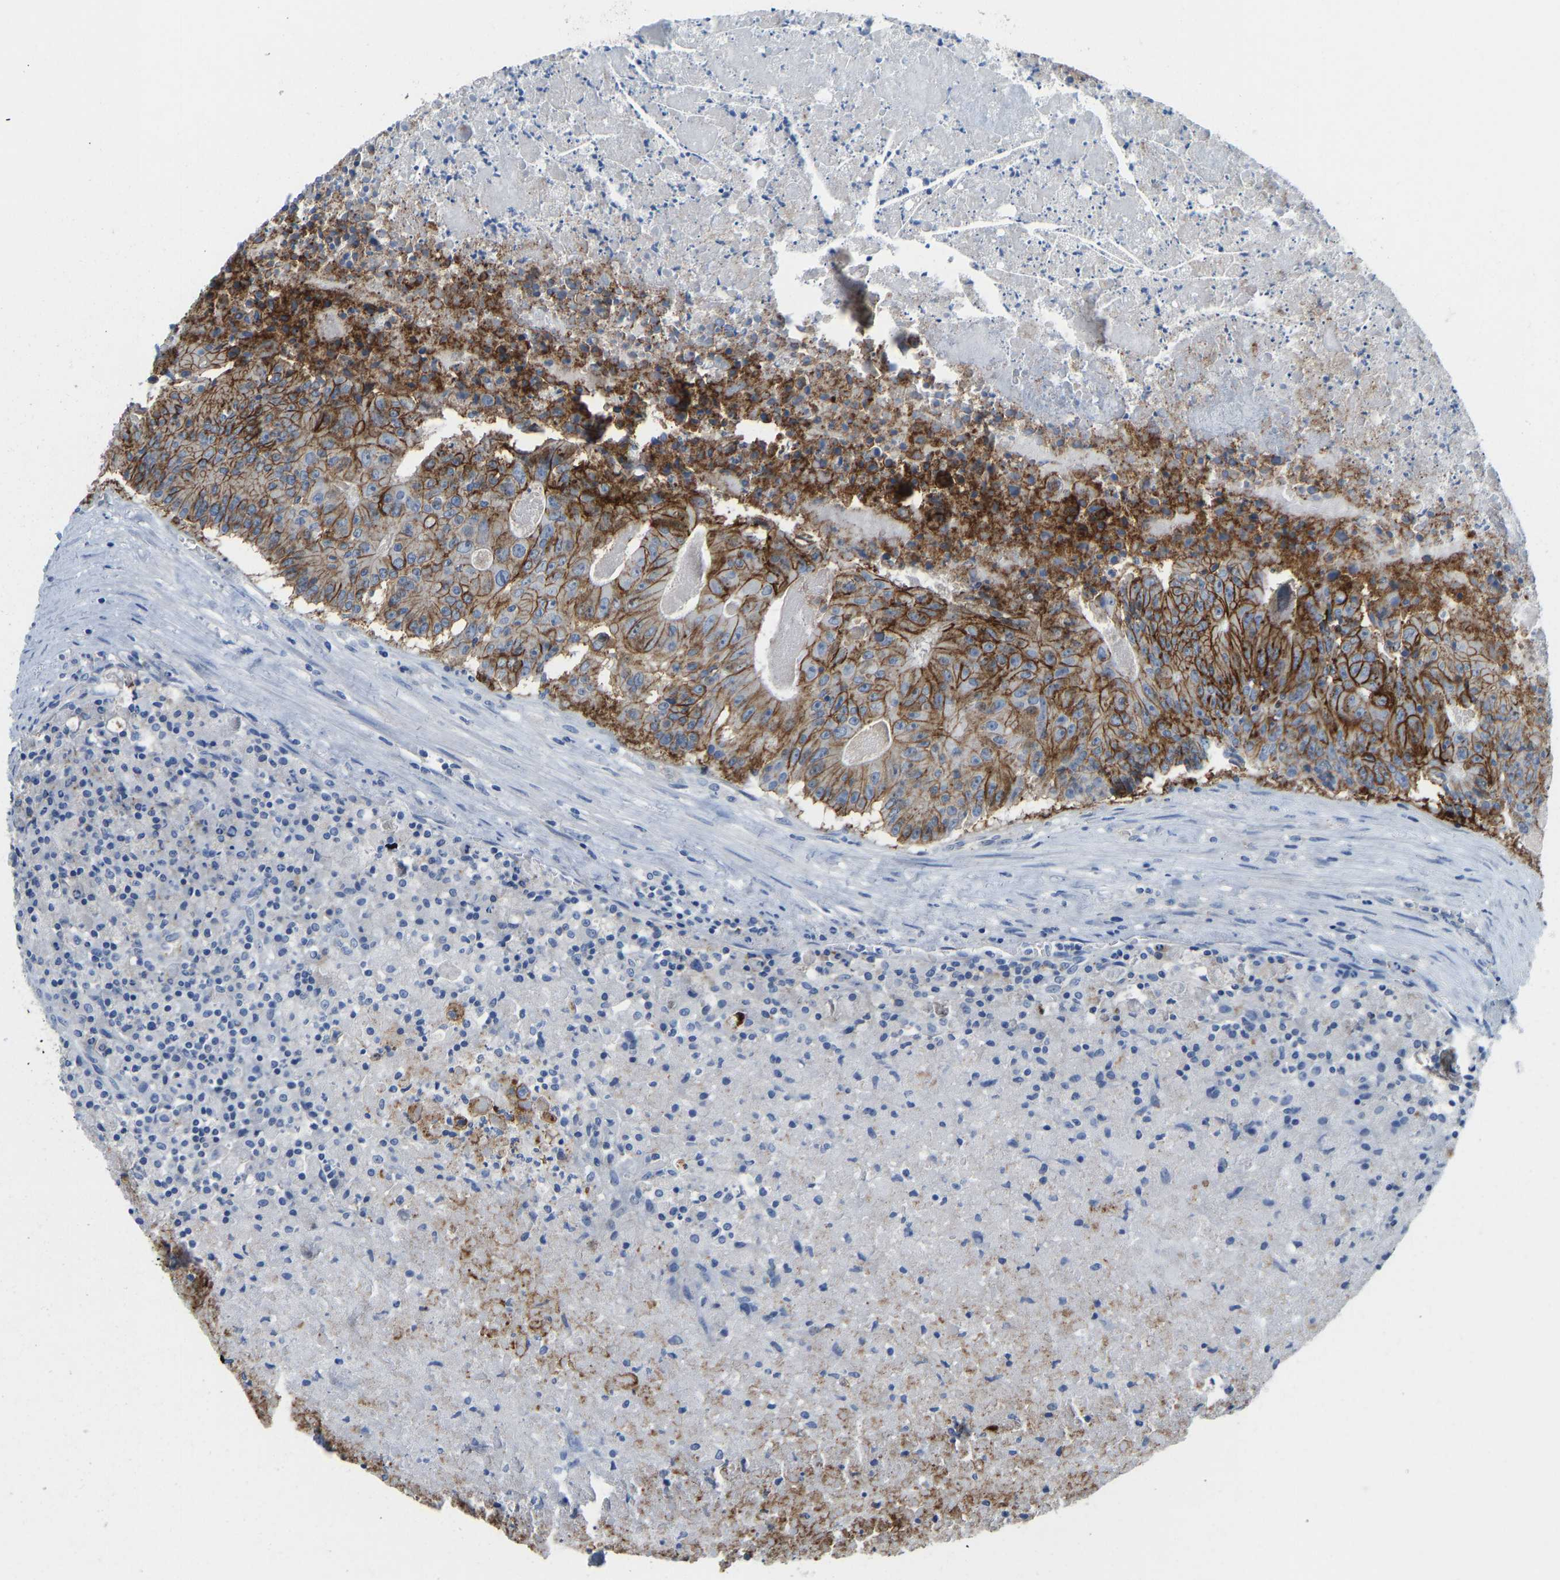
{"staining": {"intensity": "moderate", "quantity": ">75%", "location": "cytoplasmic/membranous"}, "tissue": "colorectal cancer", "cell_type": "Tumor cells", "image_type": "cancer", "snomed": [{"axis": "morphology", "description": "Adenocarcinoma, NOS"}, {"axis": "topography", "description": "Colon"}], "caption": "About >75% of tumor cells in human adenocarcinoma (colorectal) reveal moderate cytoplasmic/membranous protein positivity as visualized by brown immunohistochemical staining.", "gene": "ATP1A1", "patient": {"sex": "male", "age": 87}}